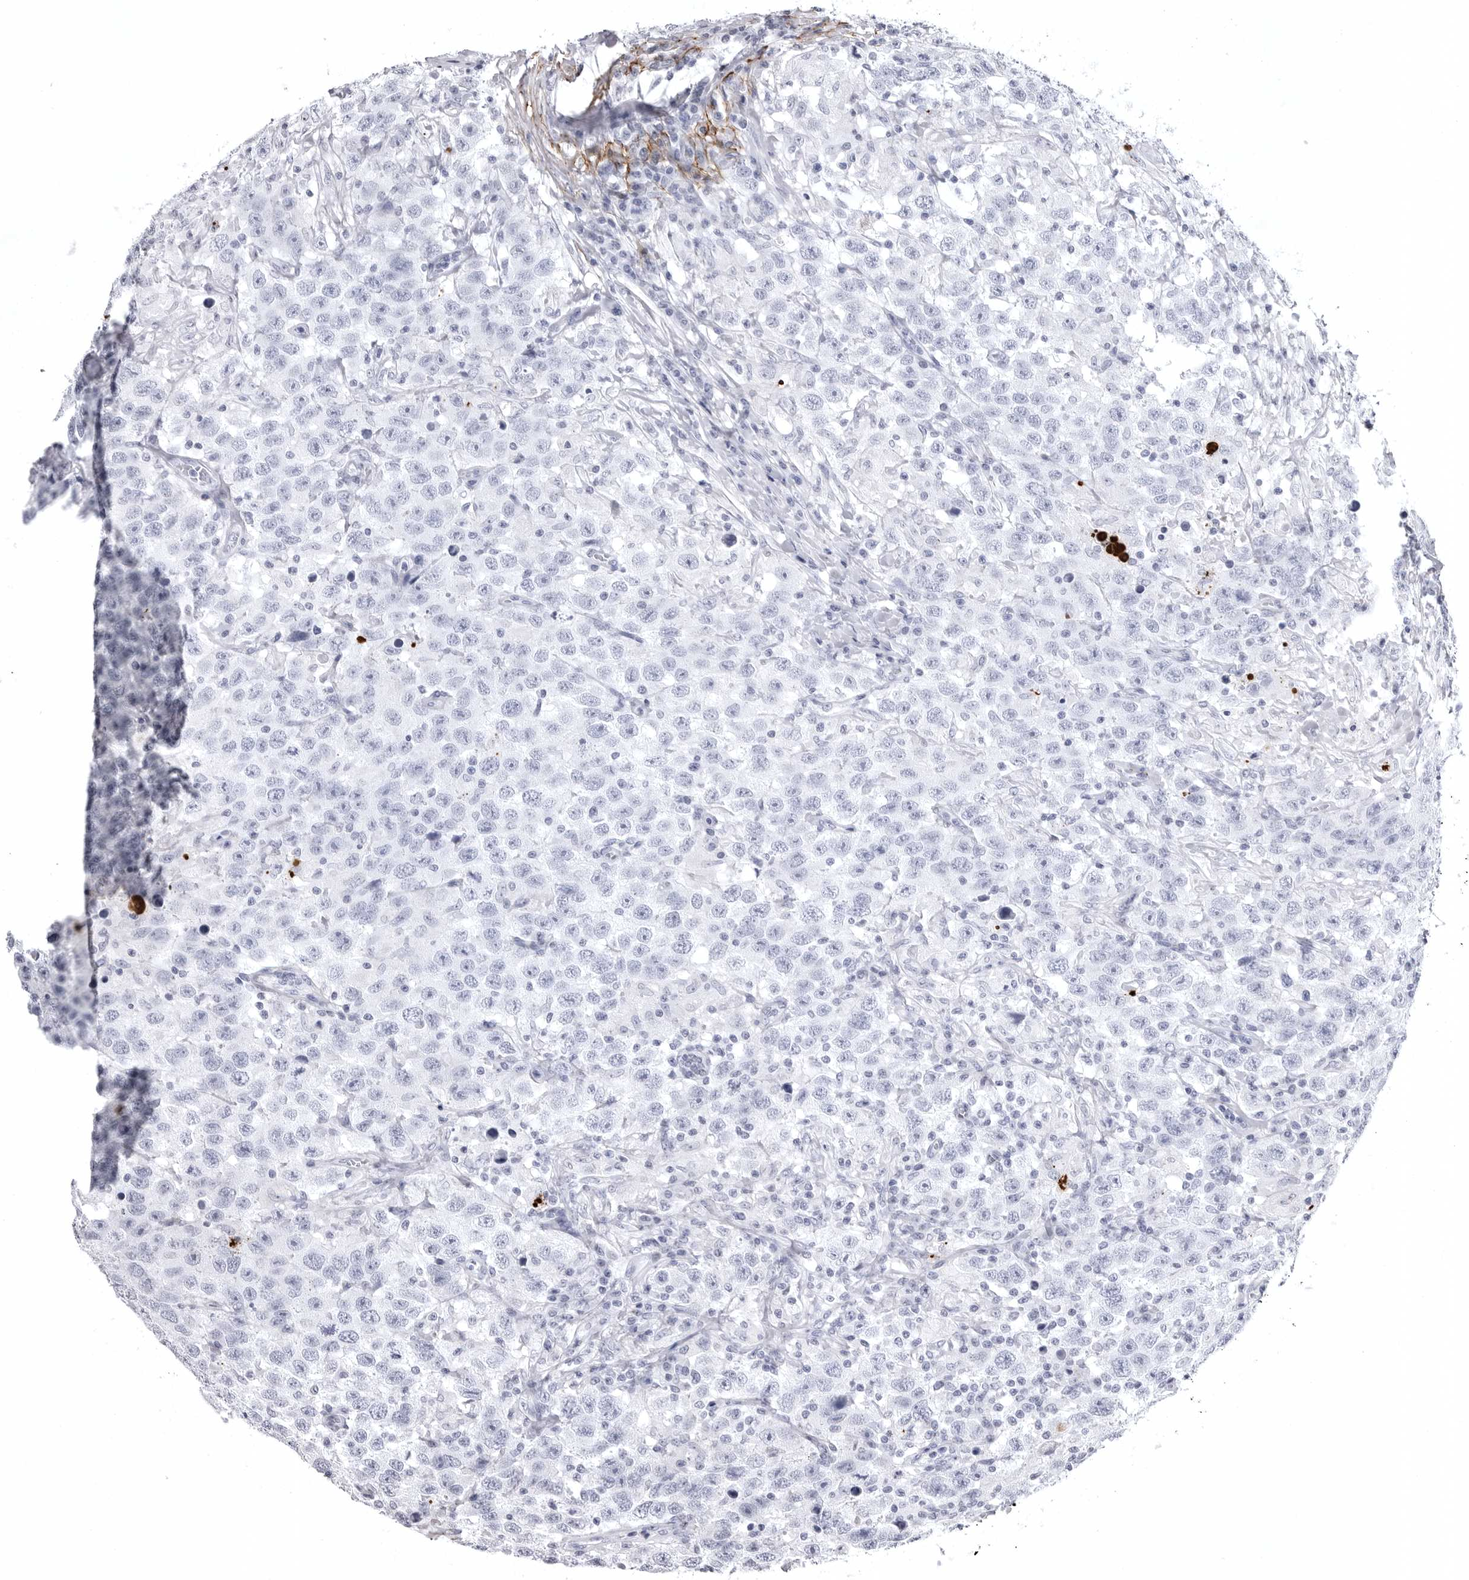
{"staining": {"intensity": "negative", "quantity": "none", "location": "none"}, "tissue": "testis cancer", "cell_type": "Tumor cells", "image_type": "cancer", "snomed": [{"axis": "morphology", "description": "Seminoma, NOS"}, {"axis": "topography", "description": "Testis"}], "caption": "Immunohistochemical staining of seminoma (testis) displays no significant staining in tumor cells.", "gene": "COL26A1", "patient": {"sex": "male", "age": 41}}